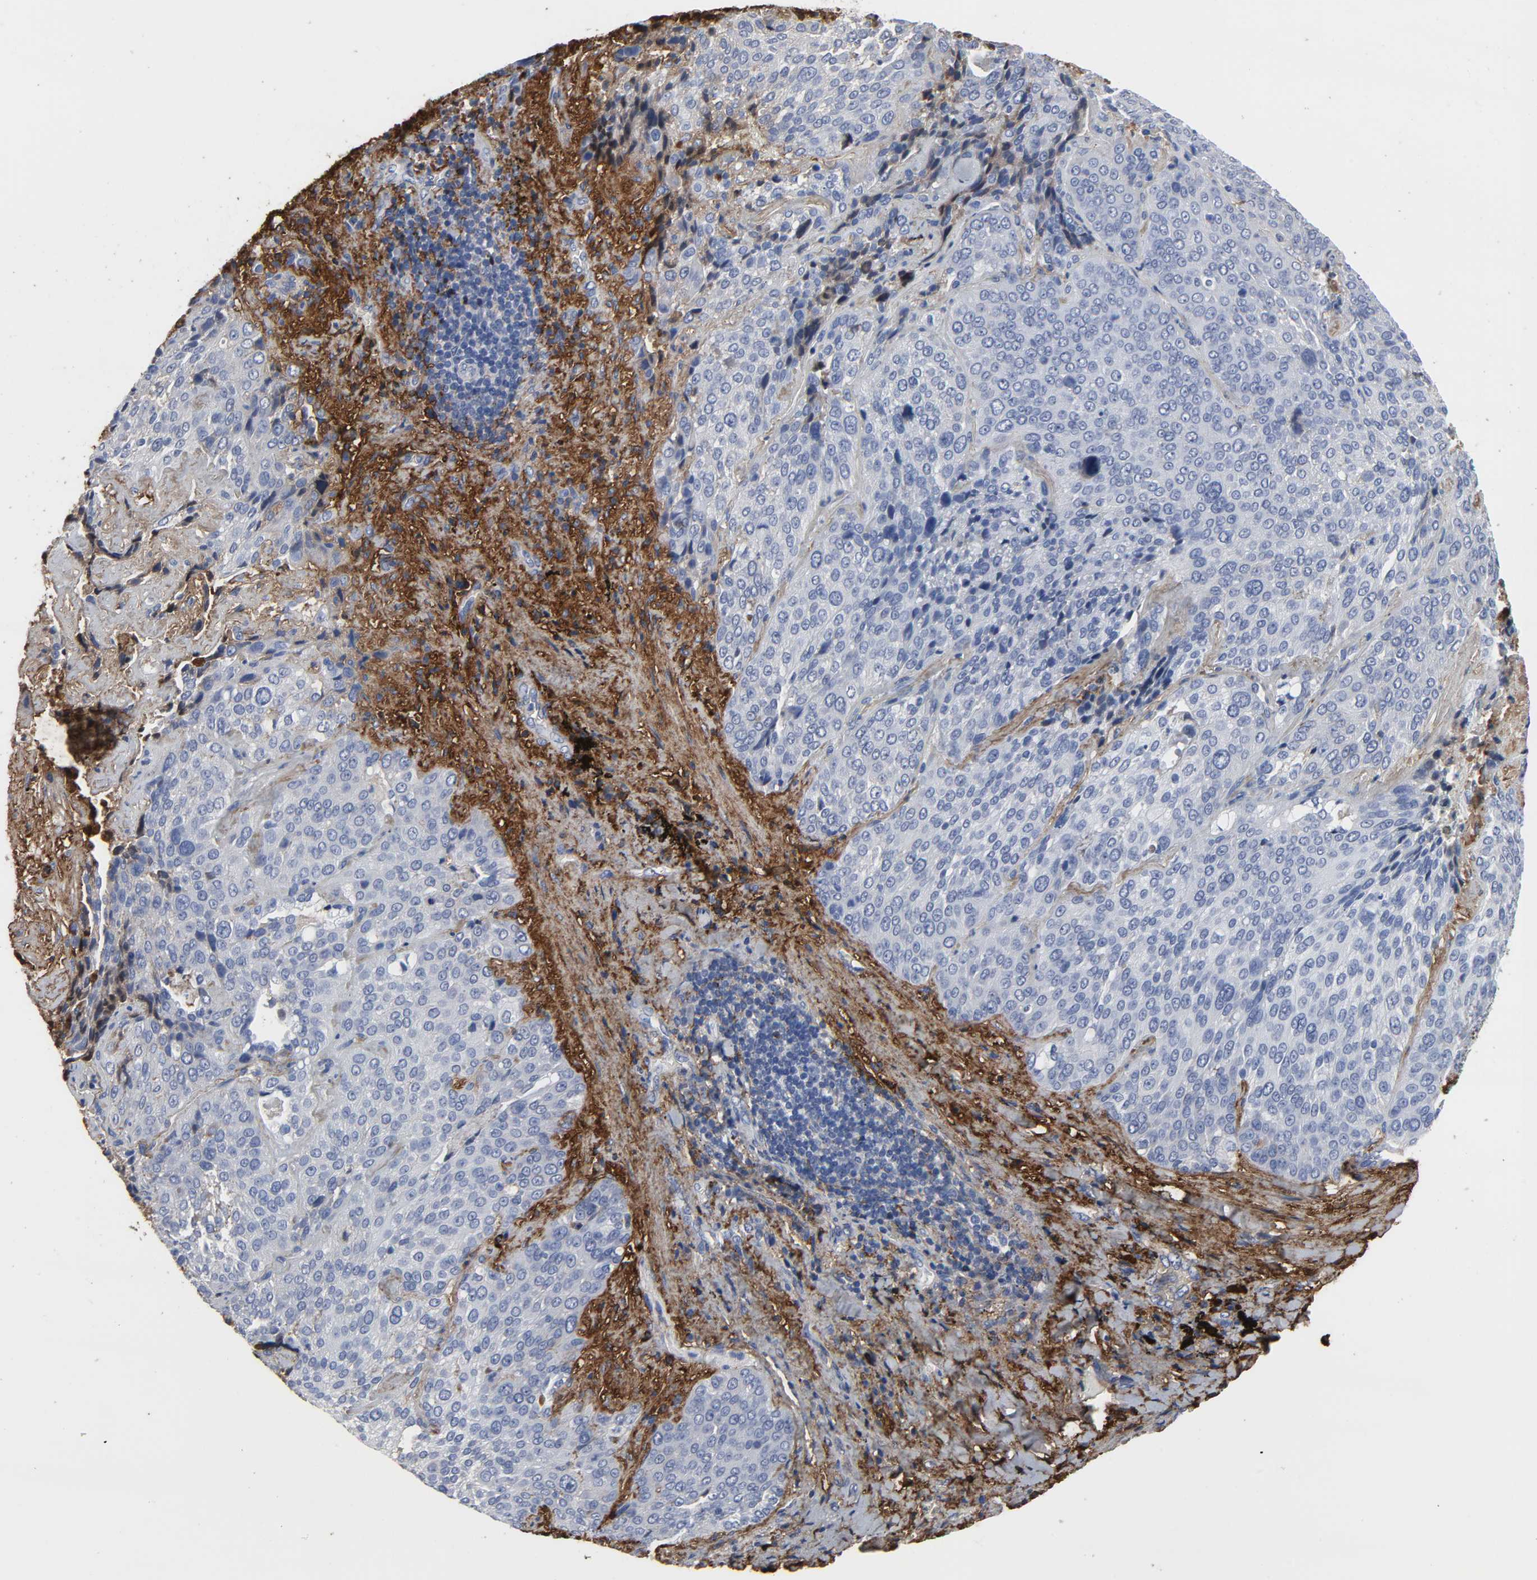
{"staining": {"intensity": "negative", "quantity": "none", "location": "none"}, "tissue": "lung cancer", "cell_type": "Tumor cells", "image_type": "cancer", "snomed": [{"axis": "morphology", "description": "Squamous cell carcinoma, NOS"}, {"axis": "topography", "description": "Lung"}], "caption": "Protein analysis of lung squamous cell carcinoma exhibits no significant staining in tumor cells.", "gene": "FBLN1", "patient": {"sex": "male", "age": 54}}